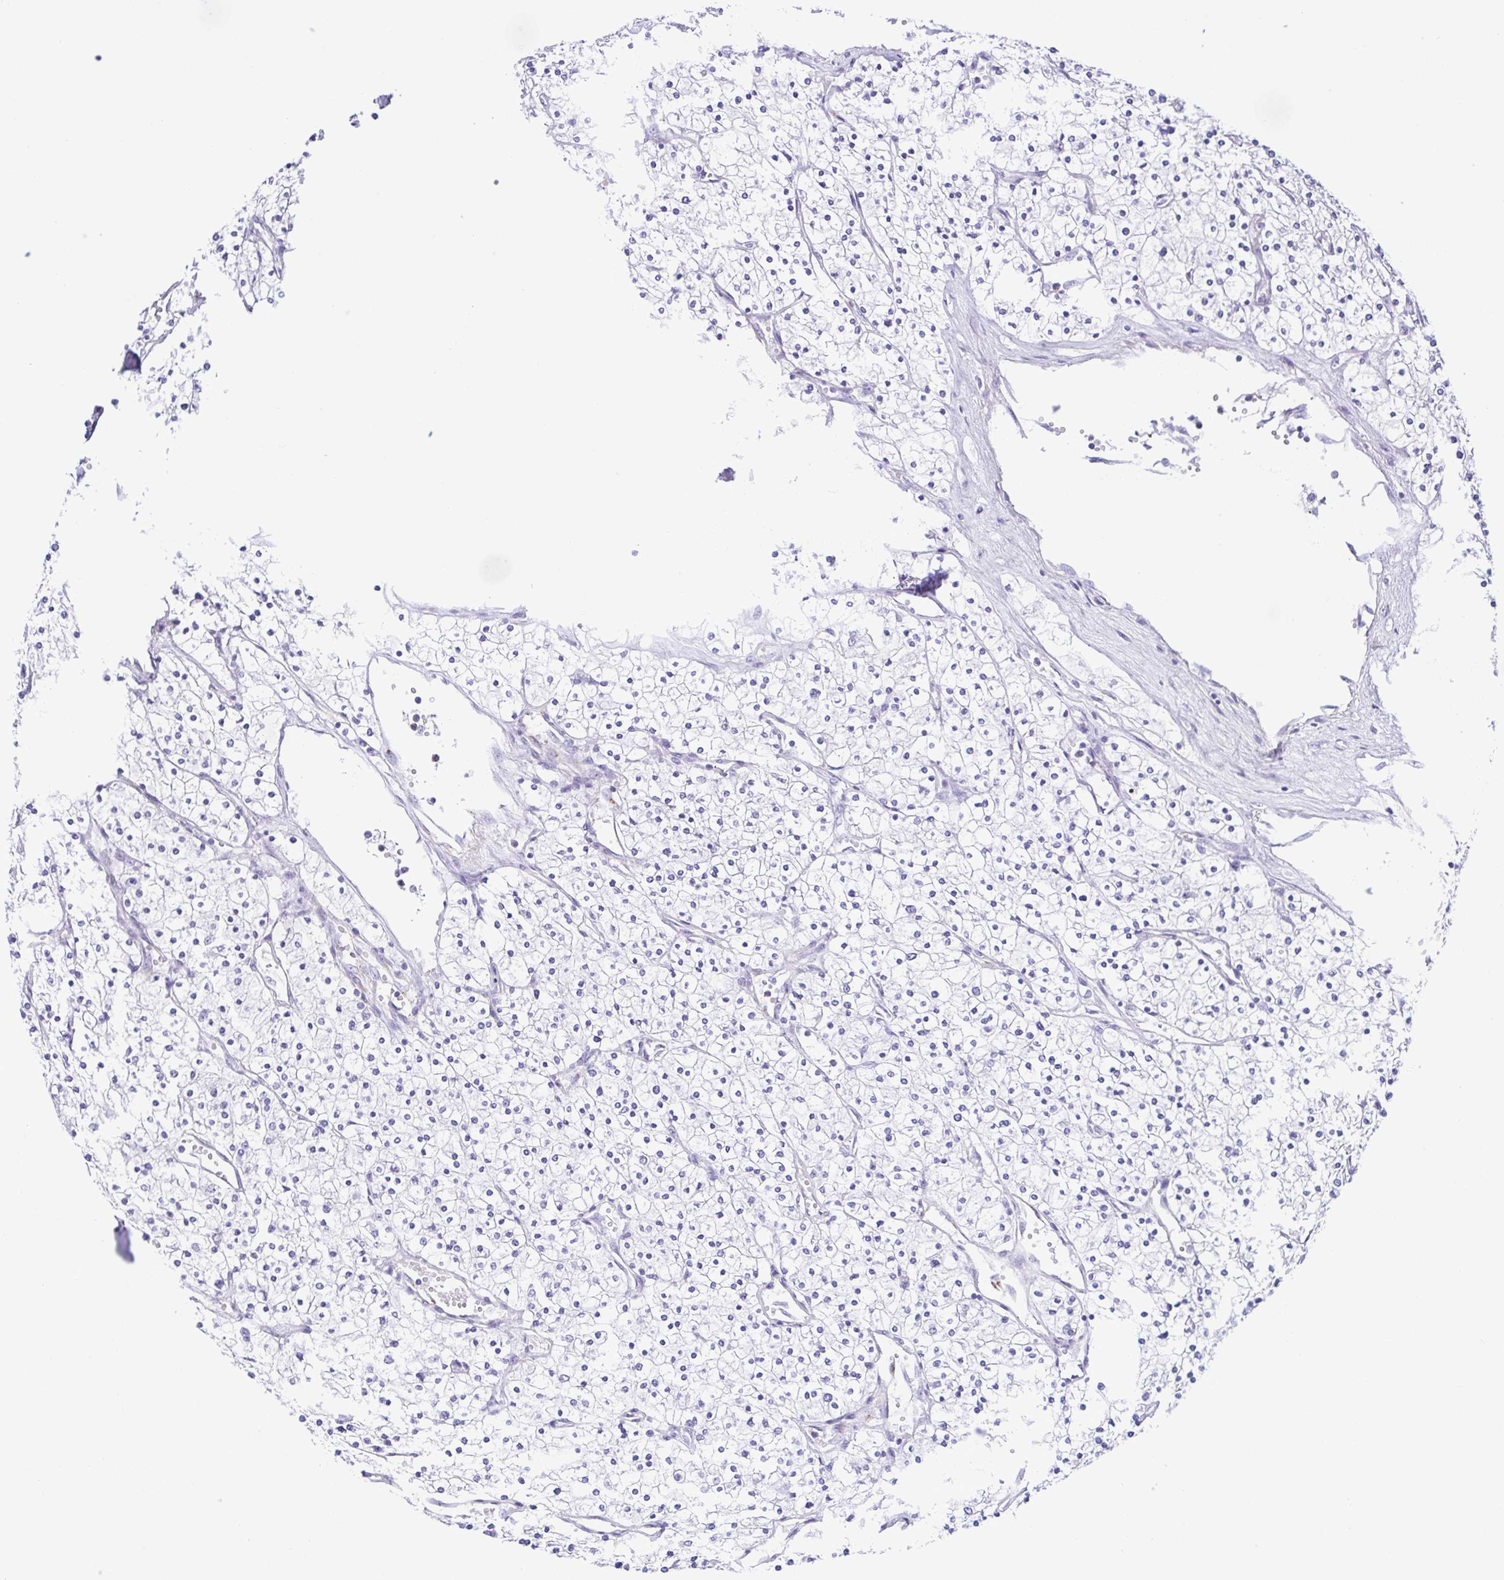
{"staining": {"intensity": "negative", "quantity": "none", "location": "none"}, "tissue": "renal cancer", "cell_type": "Tumor cells", "image_type": "cancer", "snomed": [{"axis": "morphology", "description": "Adenocarcinoma, NOS"}, {"axis": "topography", "description": "Kidney"}], "caption": "High power microscopy micrograph of an IHC image of renal adenocarcinoma, revealing no significant expression in tumor cells.", "gene": "CYP11B1", "patient": {"sex": "male", "age": 80}}